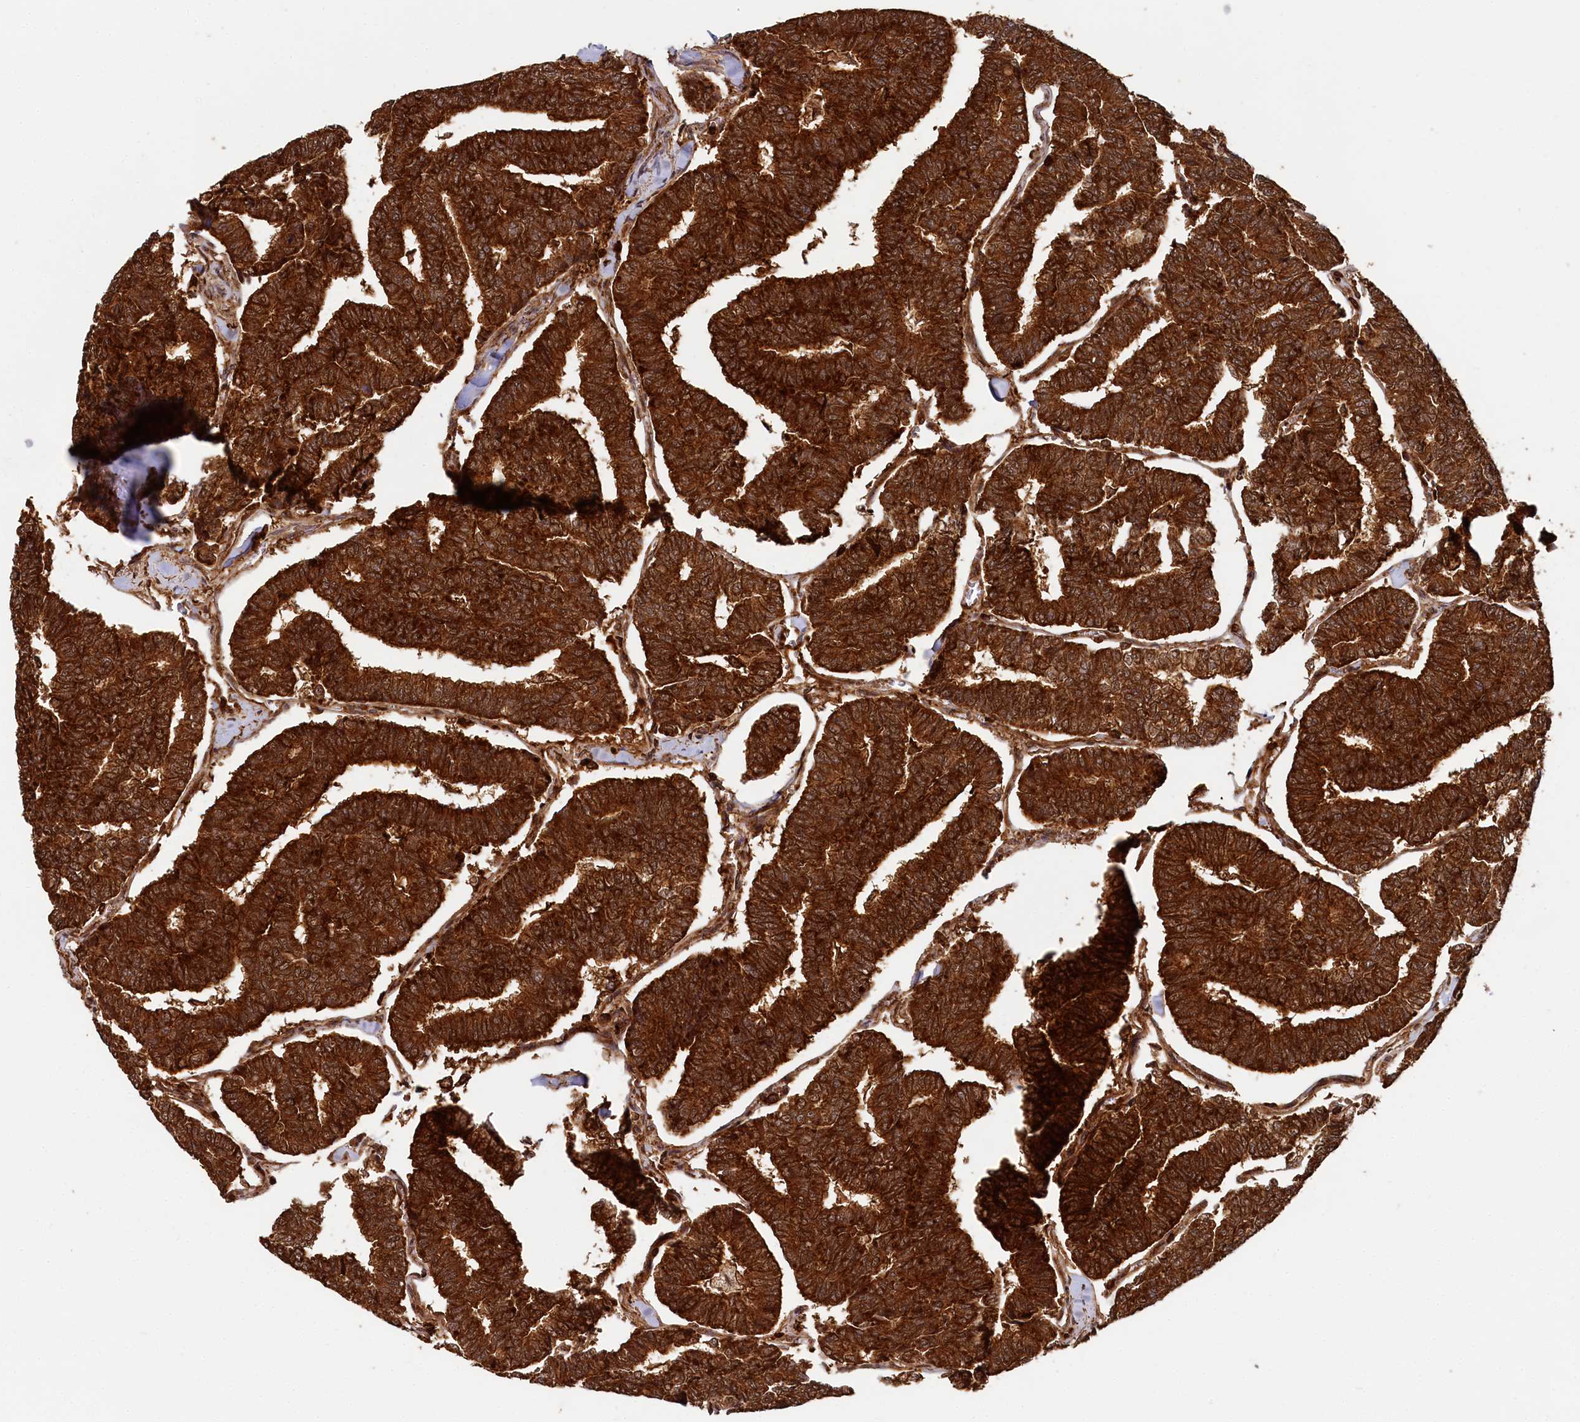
{"staining": {"intensity": "strong", "quantity": ">75%", "location": "cytoplasmic/membranous"}, "tissue": "thyroid cancer", "cell_type": "Tumor cells", "image_type": "cancer", "snomed": [{"axis": "morphology", "description": "Papillary adenocarcinoma, NOS"}, {"axis": "topography", "description": "Thyroid gland"}], "caption": "Thyroid cancer (papillary adenocarcinoma) was stained to show a protein in brown. There is high levels of strong cytoplasmic/membranous positivity in approximately >75% of tumor cells.", "gene": "STUB1", "patient": {"sex": "female", "age": 35}}